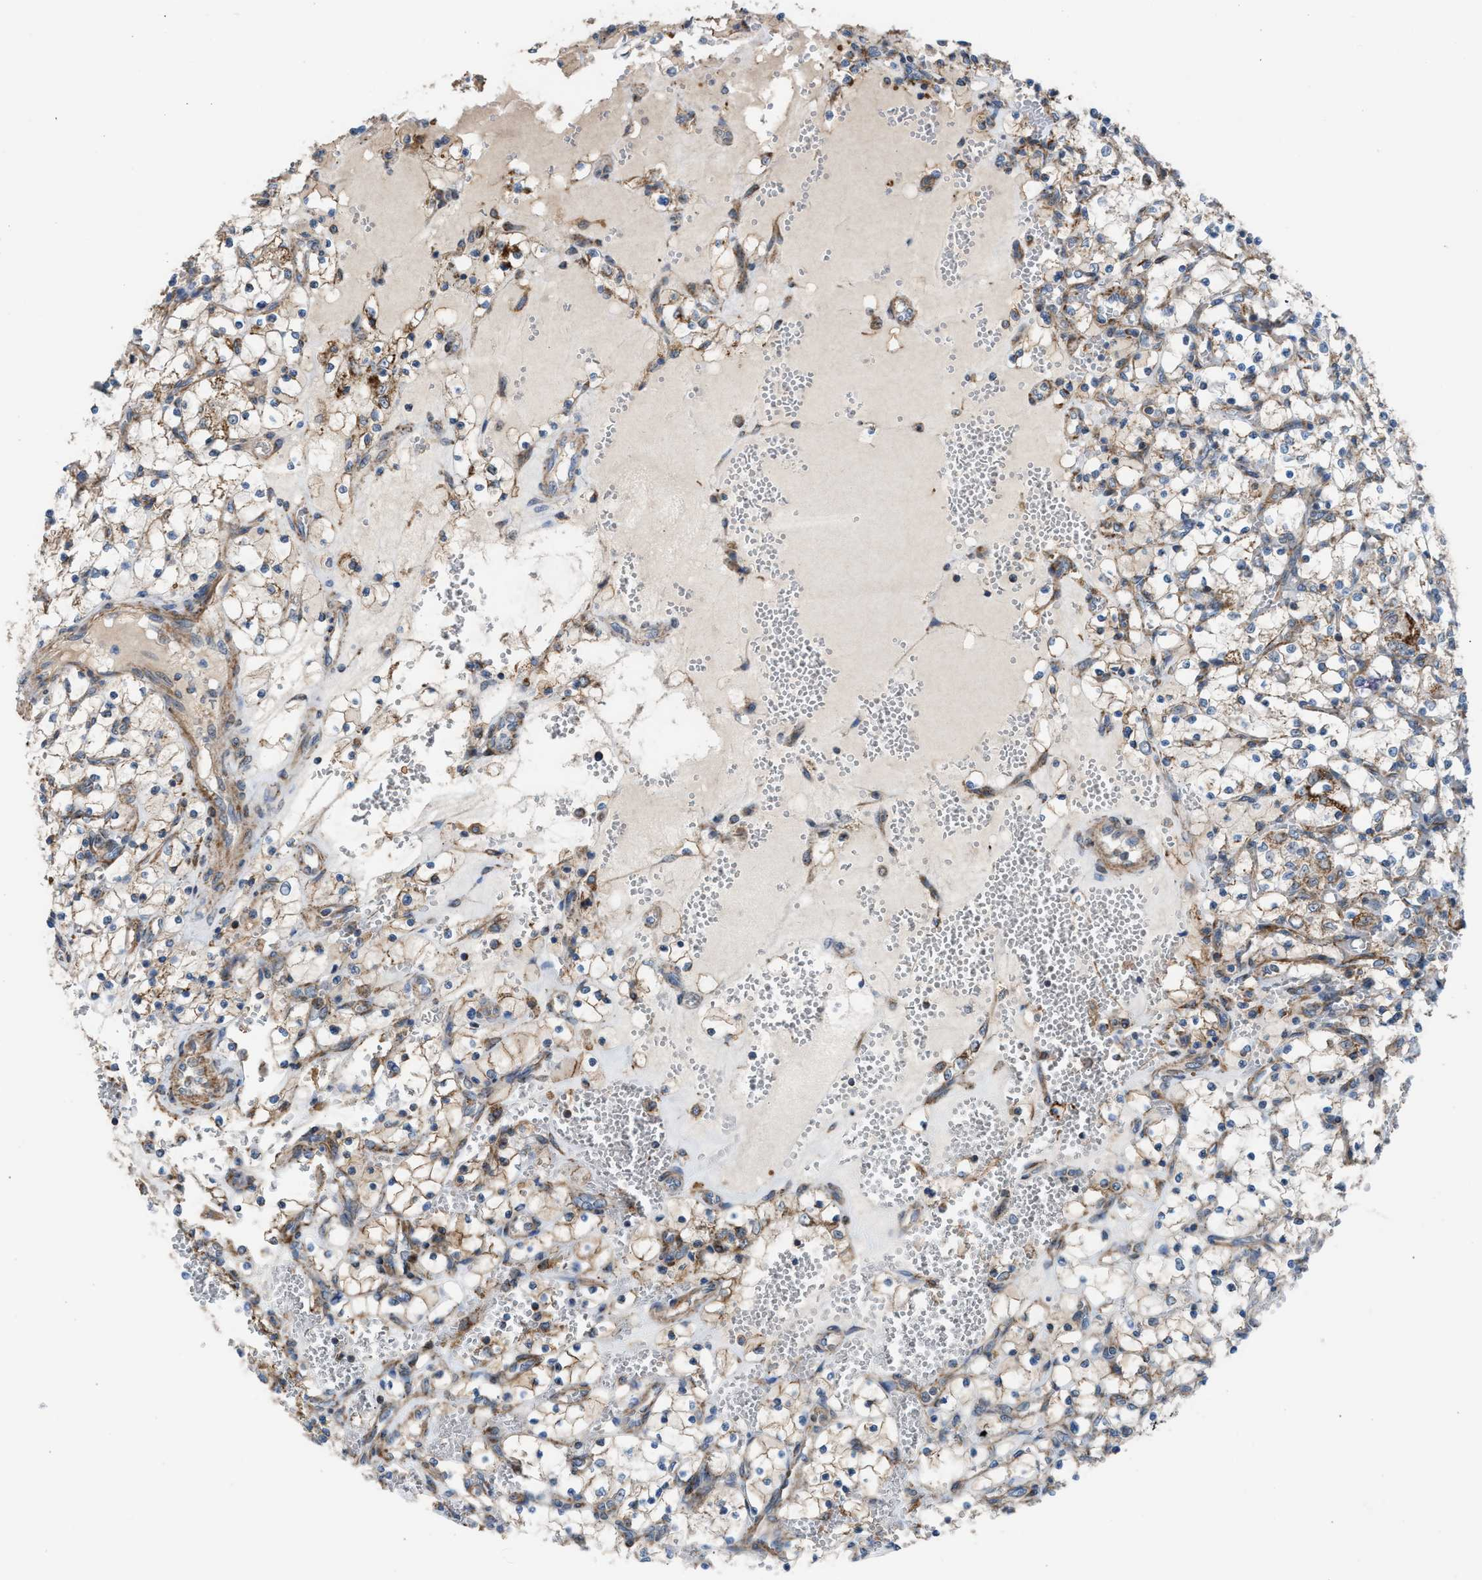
{"staining": {"intensity": "weak", "quantity": ">75%", "location": "cytoplasmic/membranous"}, "tissue": "renal cancer", "cell_type": "Tumor cells", "image_type": "cancer", "snomed": [{"axis": "morphology", "description": "Adenocarcinoma, NOS"}, {"axis": "topography", "description": "Kidney"}], "caption": "An immunohistochemistry (IHC) image of neoplastic tissue is shown. Protein staining in brown shows weak cytoplasmic/membranous positivity in adenocarcinoma (renal) within tumor cells.", "gene": "SLC10A3", "patient": {"sex": "female", "age": 69}}